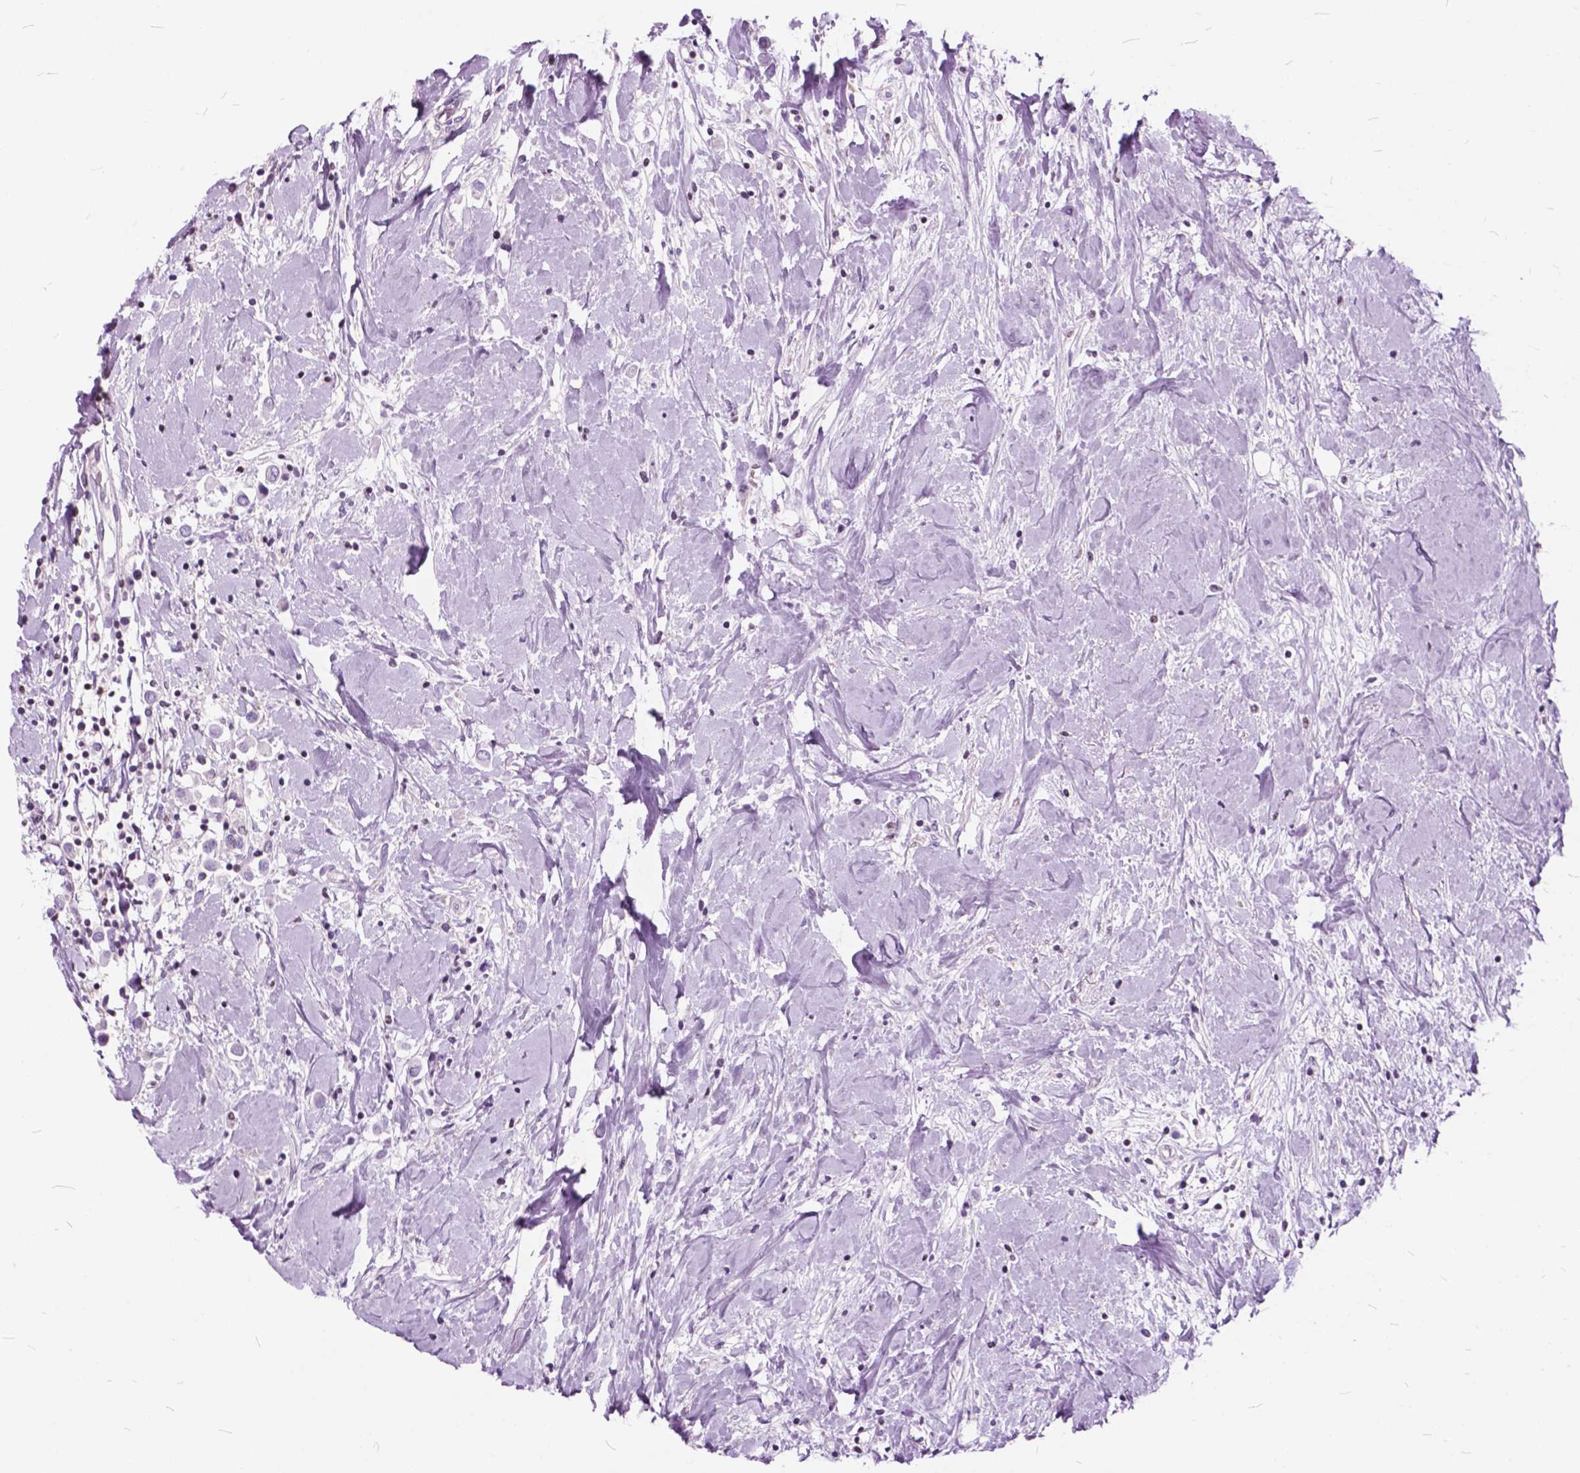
{"staining": {"intensity": "negative", "quantity": "none", "location": "none"}, "tissue": "breast cancer", "cell_type": "Tumor cells", "image_type": "cancer", "snomed": [{"axis": "morphology", "description": "Duct carcinoma"}, {"axis": "topography", "description": "Breast"}], "caption": "There is no significant expression in tumor cells of breast cancer (infiltrating ductal carcinoma). (DAB immunohistochemistry (IHC) visualized using brightfield microscopy, high magnification).", "gene": "SP140", "patient": {"sex": "female", "age": 61}}